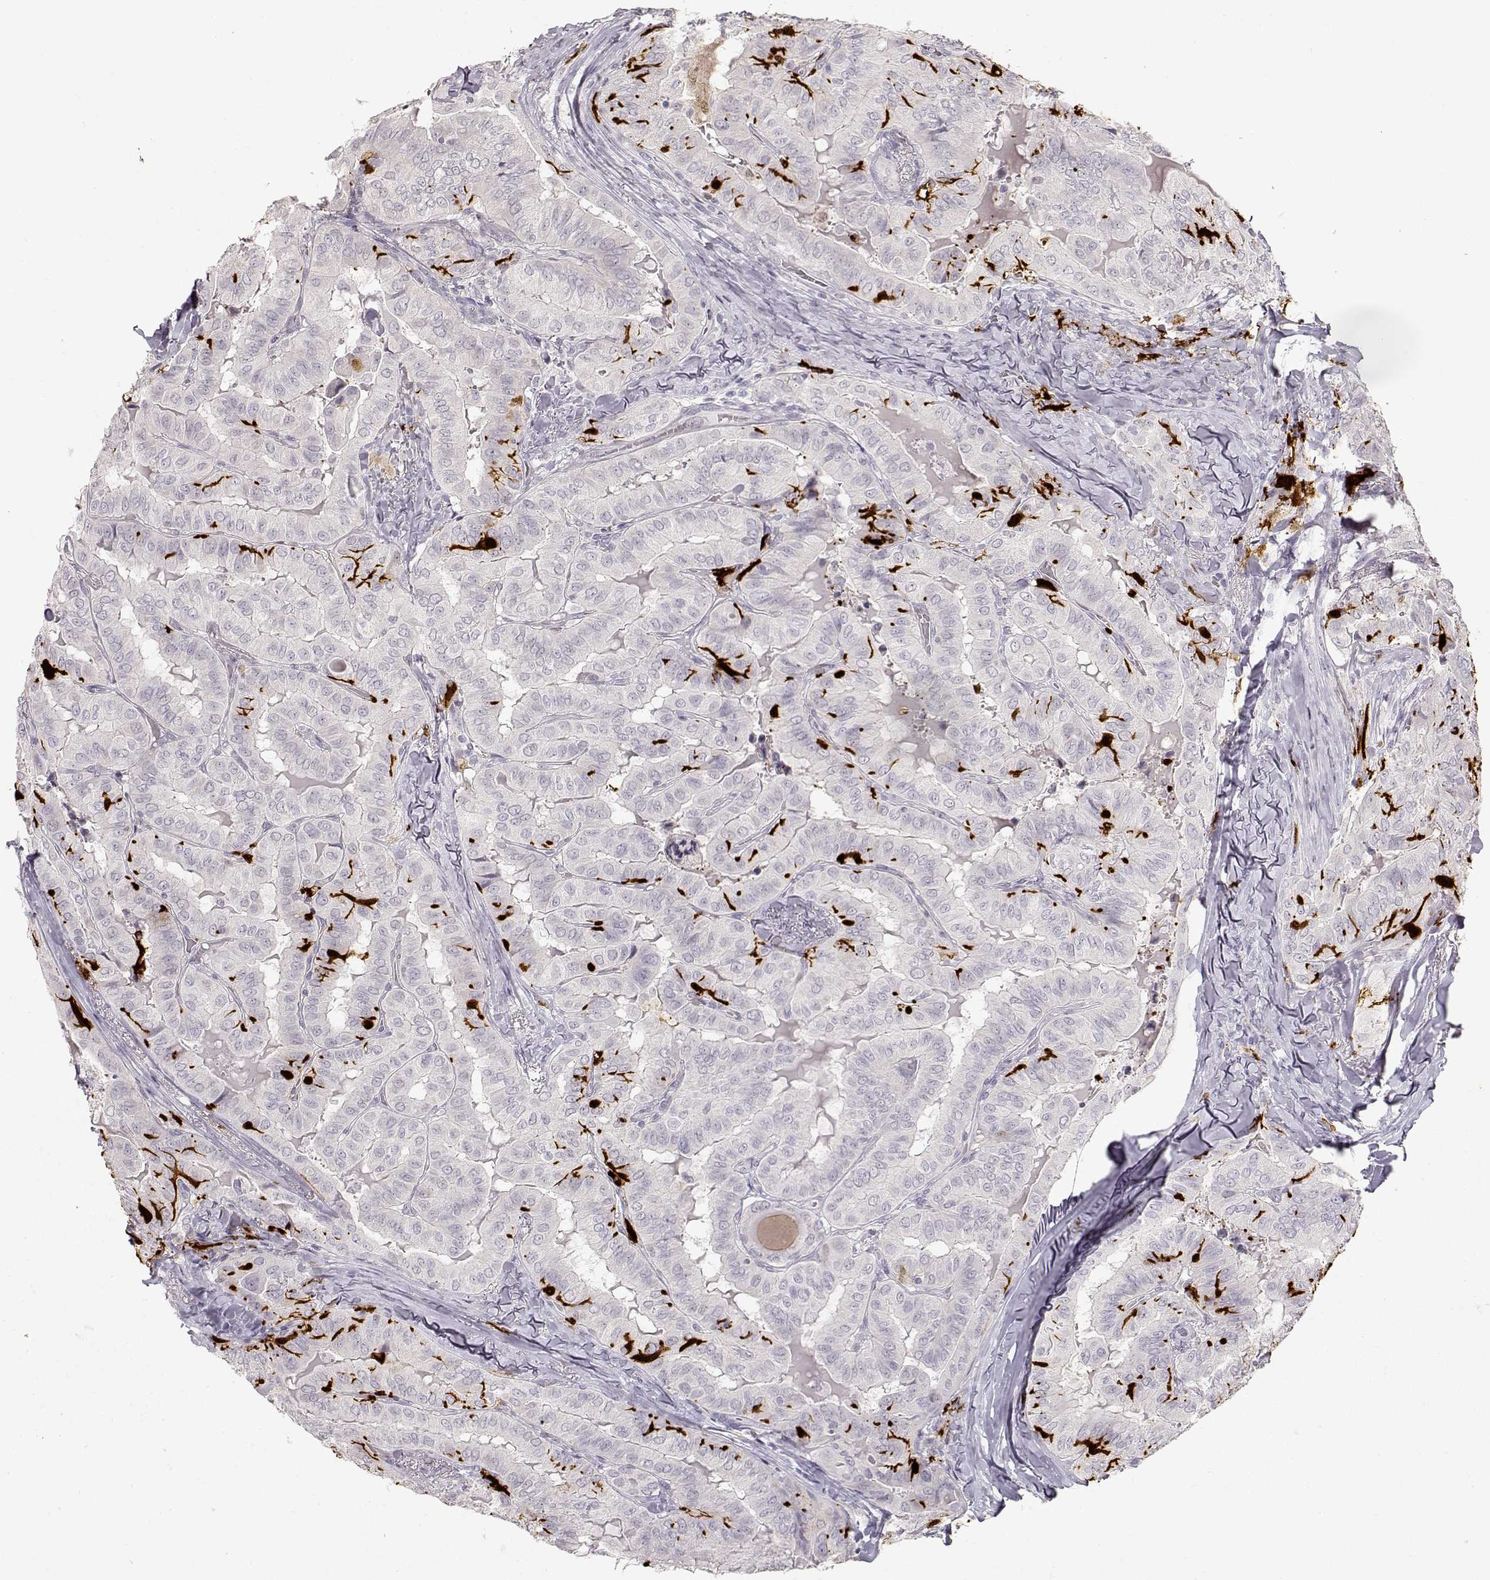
{"staining": {"intensity": "negative", "quantity": "none", "location": "none"}, "tissue": "thyroid cancer", "cell_type": "Tumor cells", "image_type": "cancer", "snomed": [{"axis": "morphology", "description": "Papillary adenocarcinoma, NOS"}, {"axis": "topography", "description": "Thyroid gland"}], "caption": "A high-resolution micrograph shows immunohistochemistry (IHC) staining of thyroid papillary adenocarcinoma, which demonstrates no significant expression in tumor cells.", "gene": "S100B", "patient": {"sex": "female", "age": 68}}